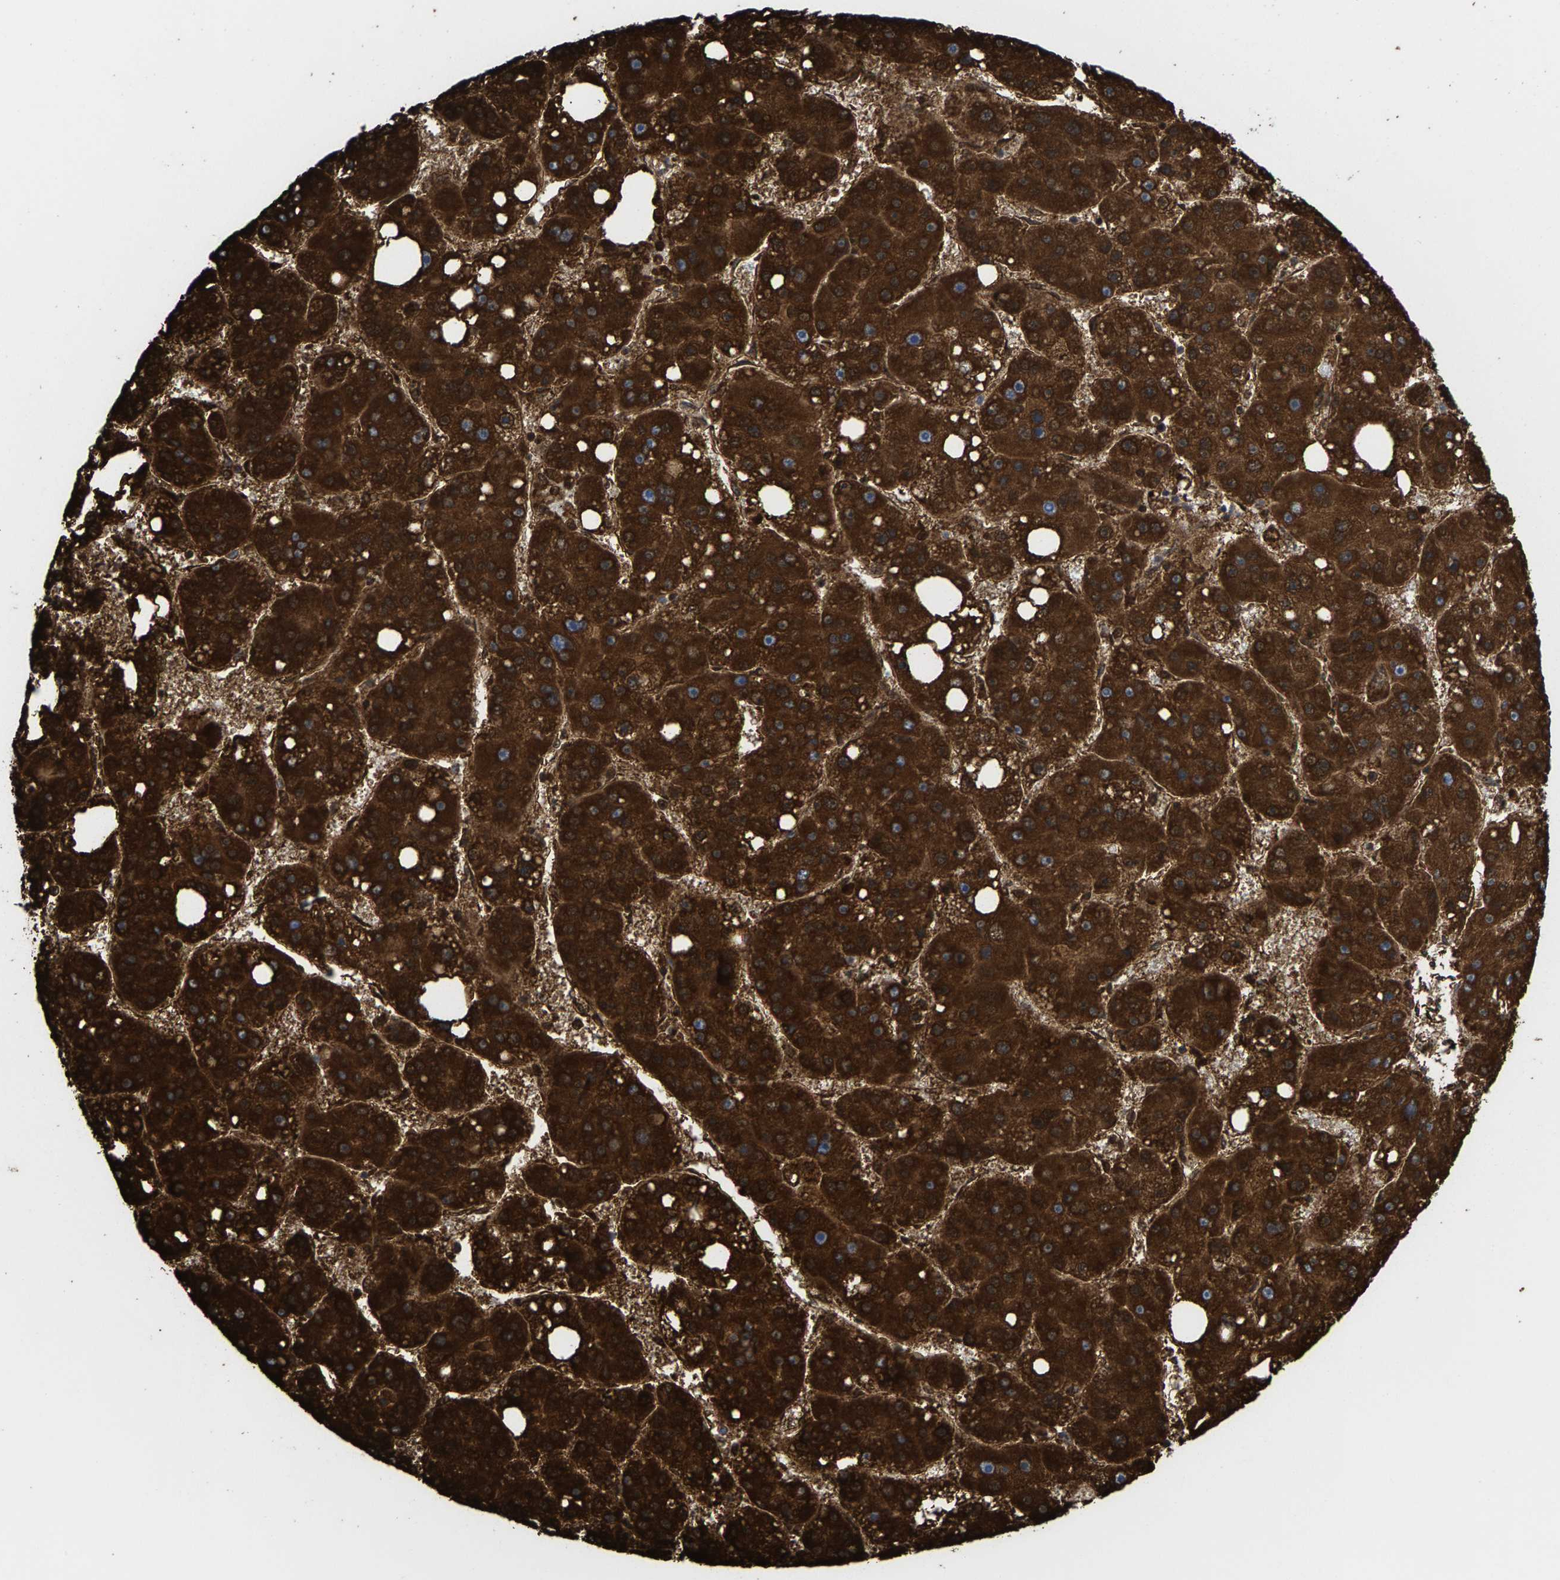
{"staining": {"intensity": "strong", "quantity": ">75%", "location": "cytoplasmic/membranous"}, "tissue": "liver cancer", "cell_type": "Tumor cells", "image_type": "cancer", "snomed": [{"axis": "morphology", "description": "Carcinoma, Hepatocellular, NOS"}, {"axis": "topography", "description": "Liver"}], "caption": "Immunohistochemistry (IHC) histopathology image of neoplastic tissue: liver cancer (hepatocellular carcinoma) stained using immunohistochemistry reveals high levels of strong protein expression localized specifically in the cytoplasmic/membranous of tumor cells, appearing as a cytoplasmic/membranous brown color.", "gene": "ECHS1", "patient": {"sex": "female", "age": 61}}